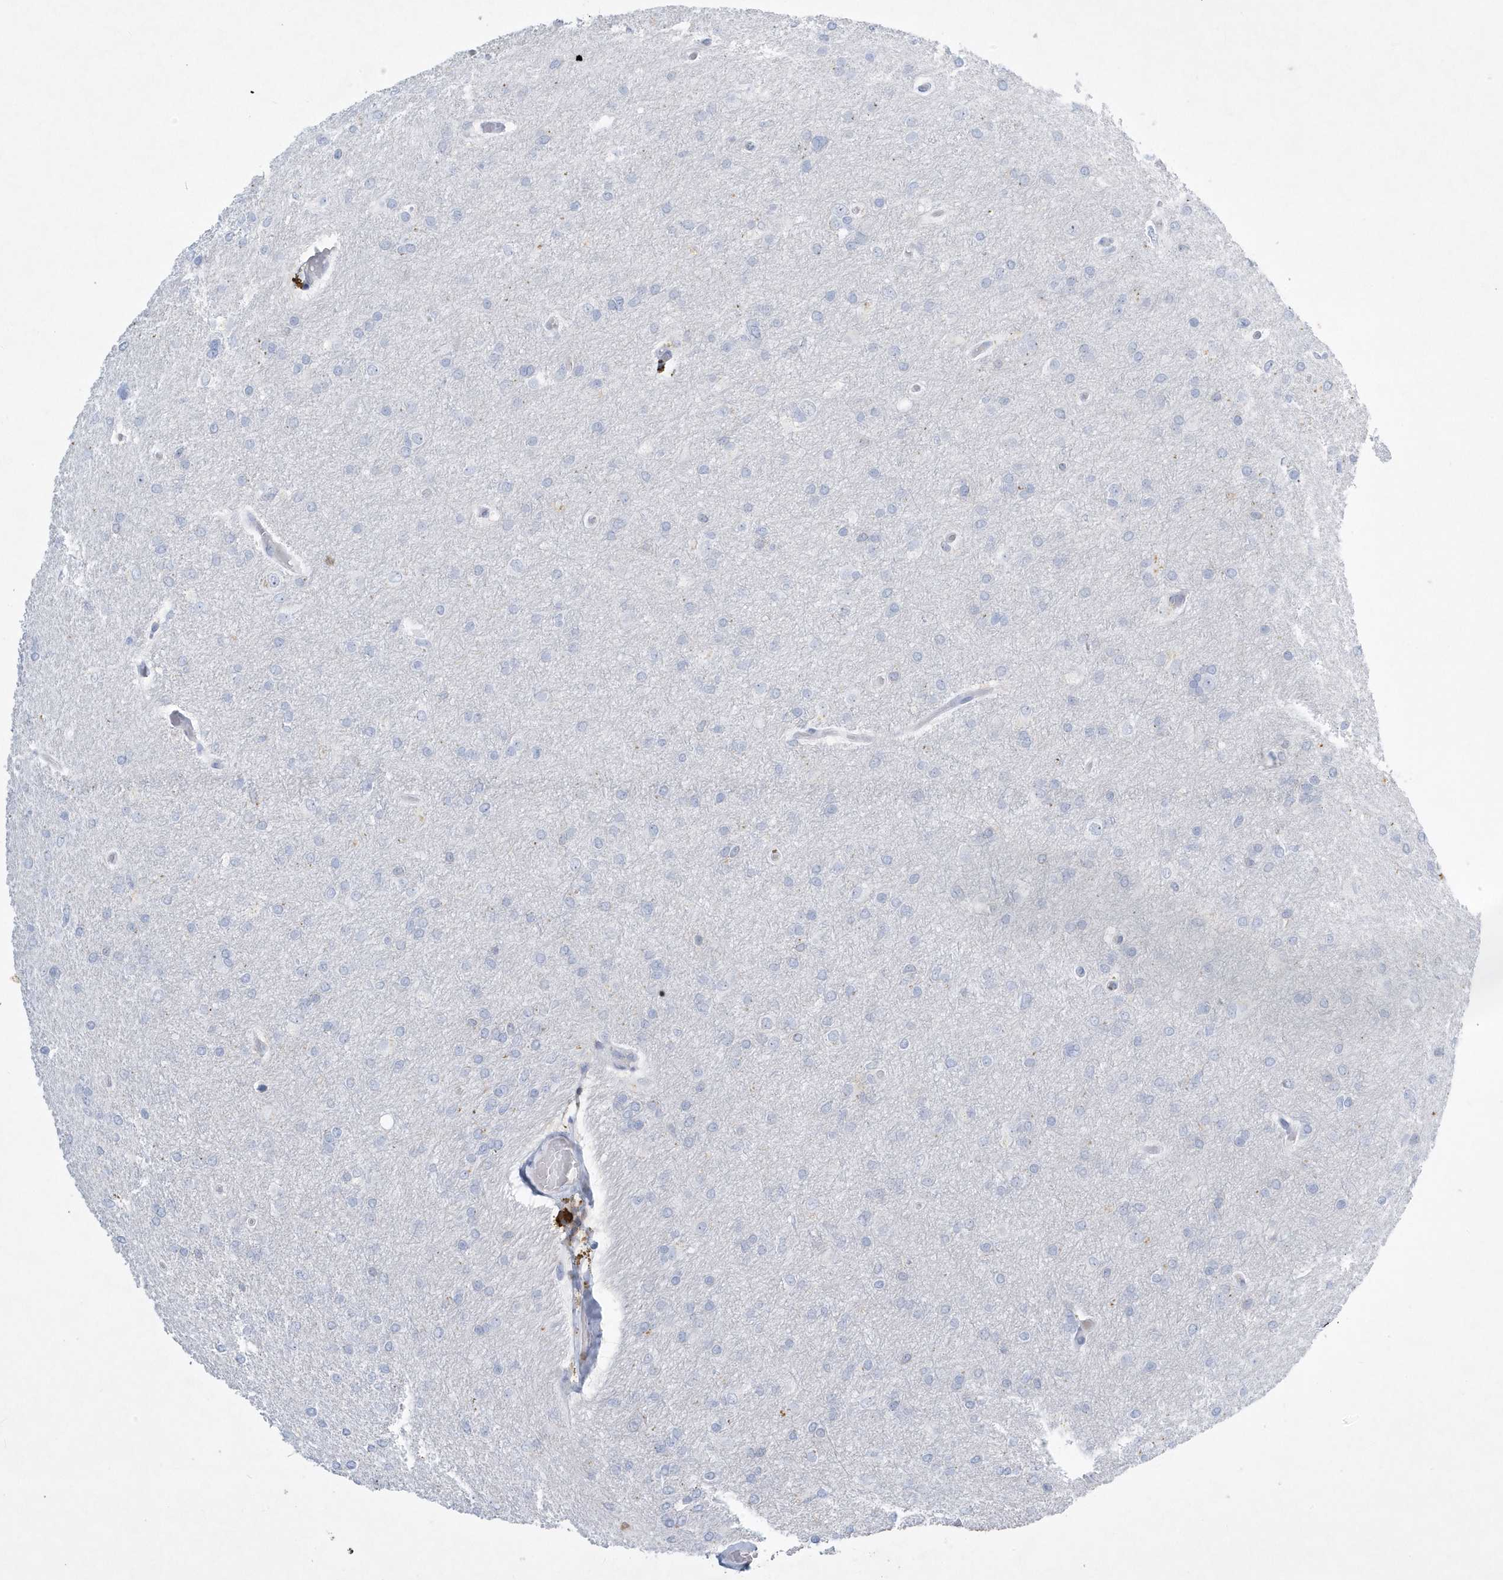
{"staining": {"intensity": "negative", "quantity": "none", "location": "none"}, "tissue": "glioma", "cell_type": "Tumor cells", "image_type": "cancer", "snomed": [{"axis": "morphology", "description": "Glioma, malignant, High grade"}, {"axis": "topography", "description": "Cerebral cortex"}], "caption": "DAB immunohistochemical staining of glioma demonstrates no significant expression in tumor cells.", "gene": "PSD4", "patient": {"sex": "female", "age": 36}}